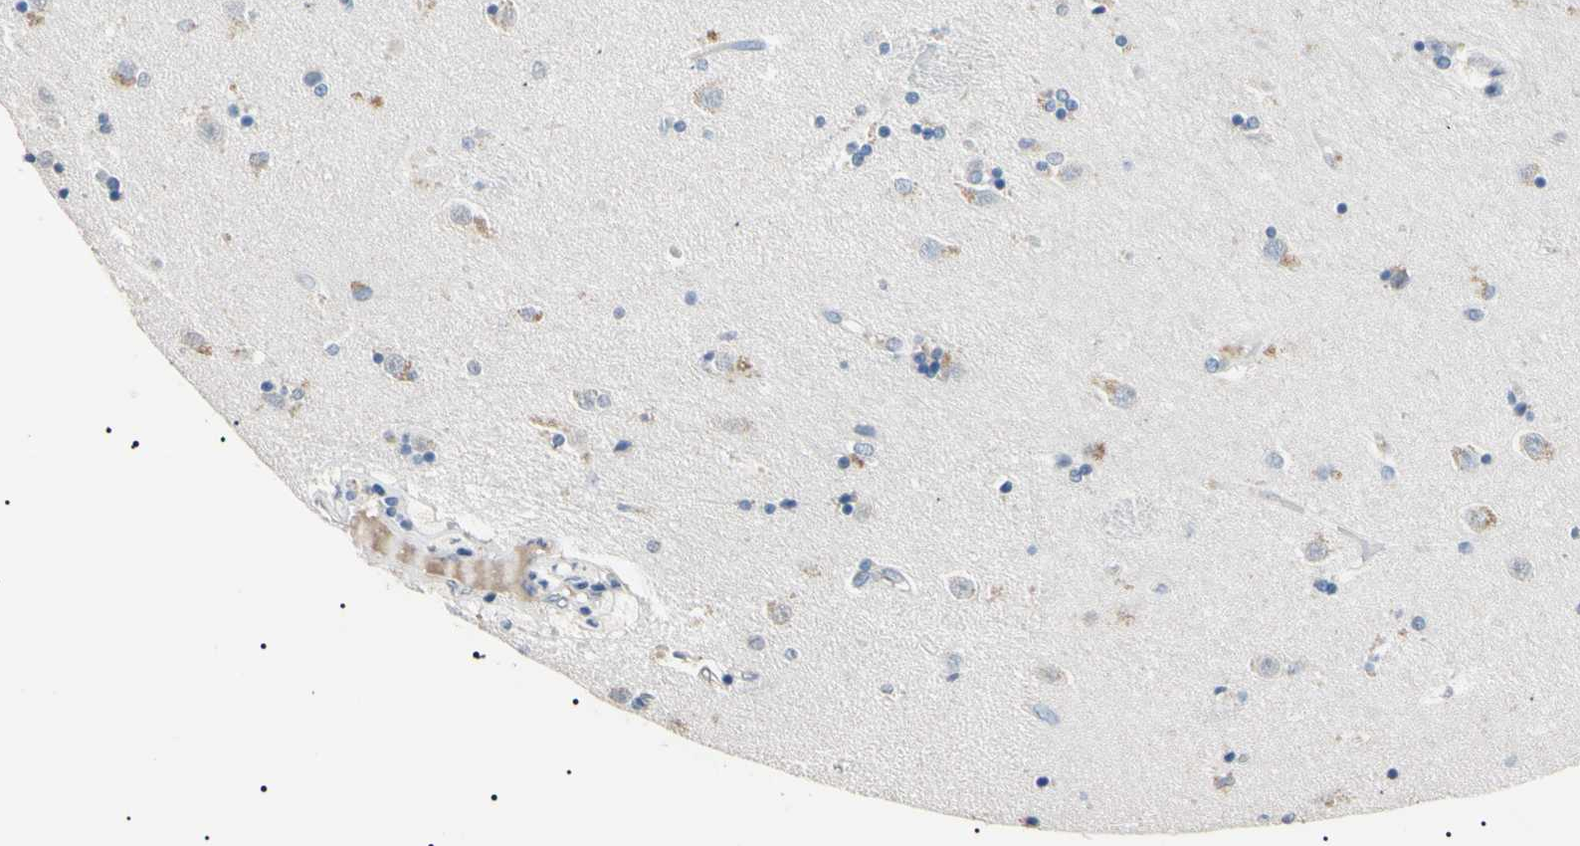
{"staining": {"intensity": "negative", "quantity": "none", "location": "none"}, "tissue": "caudate", "cell_type": "Glial cells", "image_type": "normal", "snomed": [{"axis": "morphology", "description": "Normal tissue, NOS"}, {"axis": "topography", "description": "Lateral ventricle wall"}], "caption": "Immunohistochemistry photomicrograph of unremarkable caudate stained for a protein (brown), which demonstrates no staining in glial cells. (DAB (3,3'-diaminobenzidine) IHC visualized using brightfield microscopy, high magnification).", "gene": "CGB3", "patient": {"sex": "female", "age": 54}}